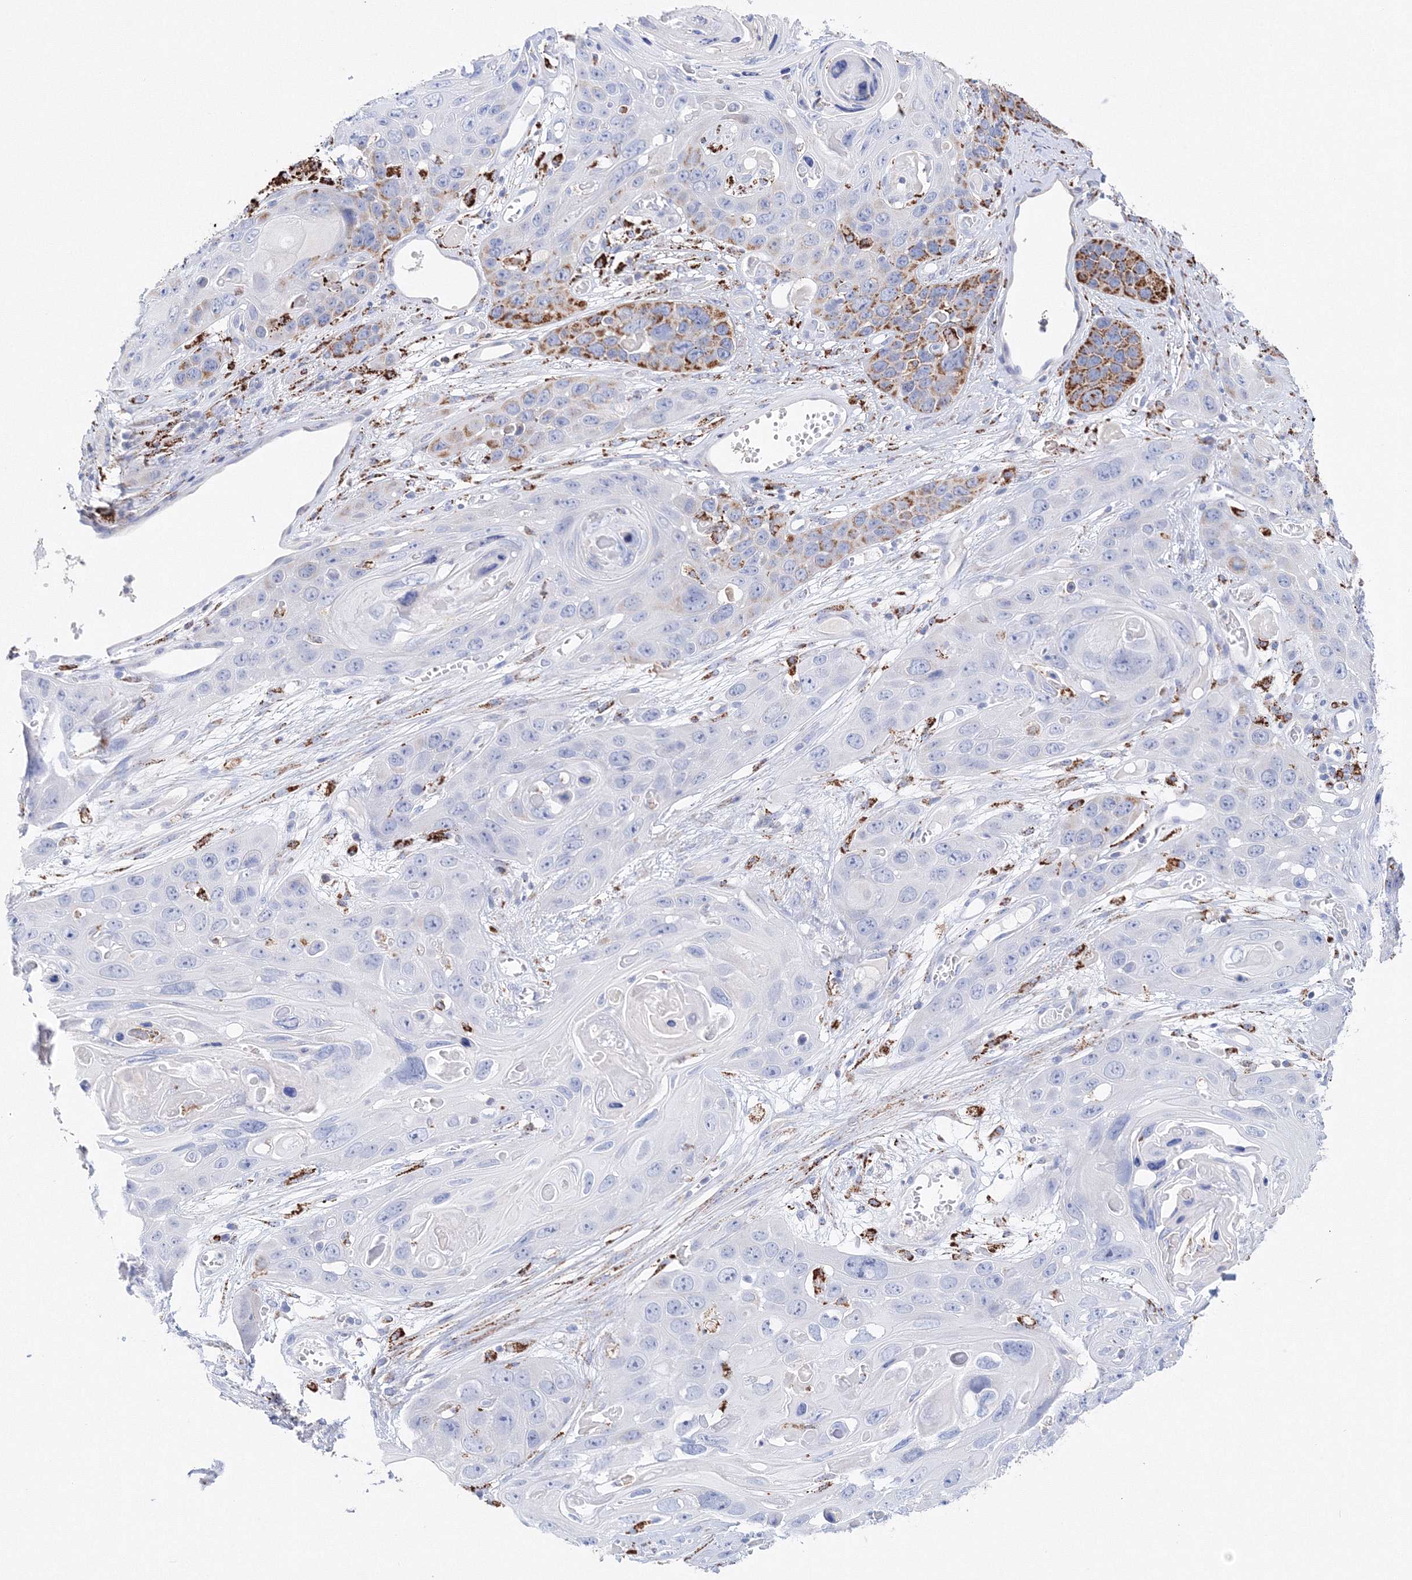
{"staining": {"intensity": "negative", "quantity": "none", "location": "none"}, "tissue": "skin cancer", "cell_type": "Tumor cells", "image_type": "cancer", "snomed": [{"axis": "morphology", "description": "Squamous cell carcinoma, NOS"}, {"axis": "topography", "description": "Skin"}], "caption": "There is no significant expression in tumor cells of skin cancer.", "gene": "MERTK", "patient": {"sex": "male", "age": 55}}